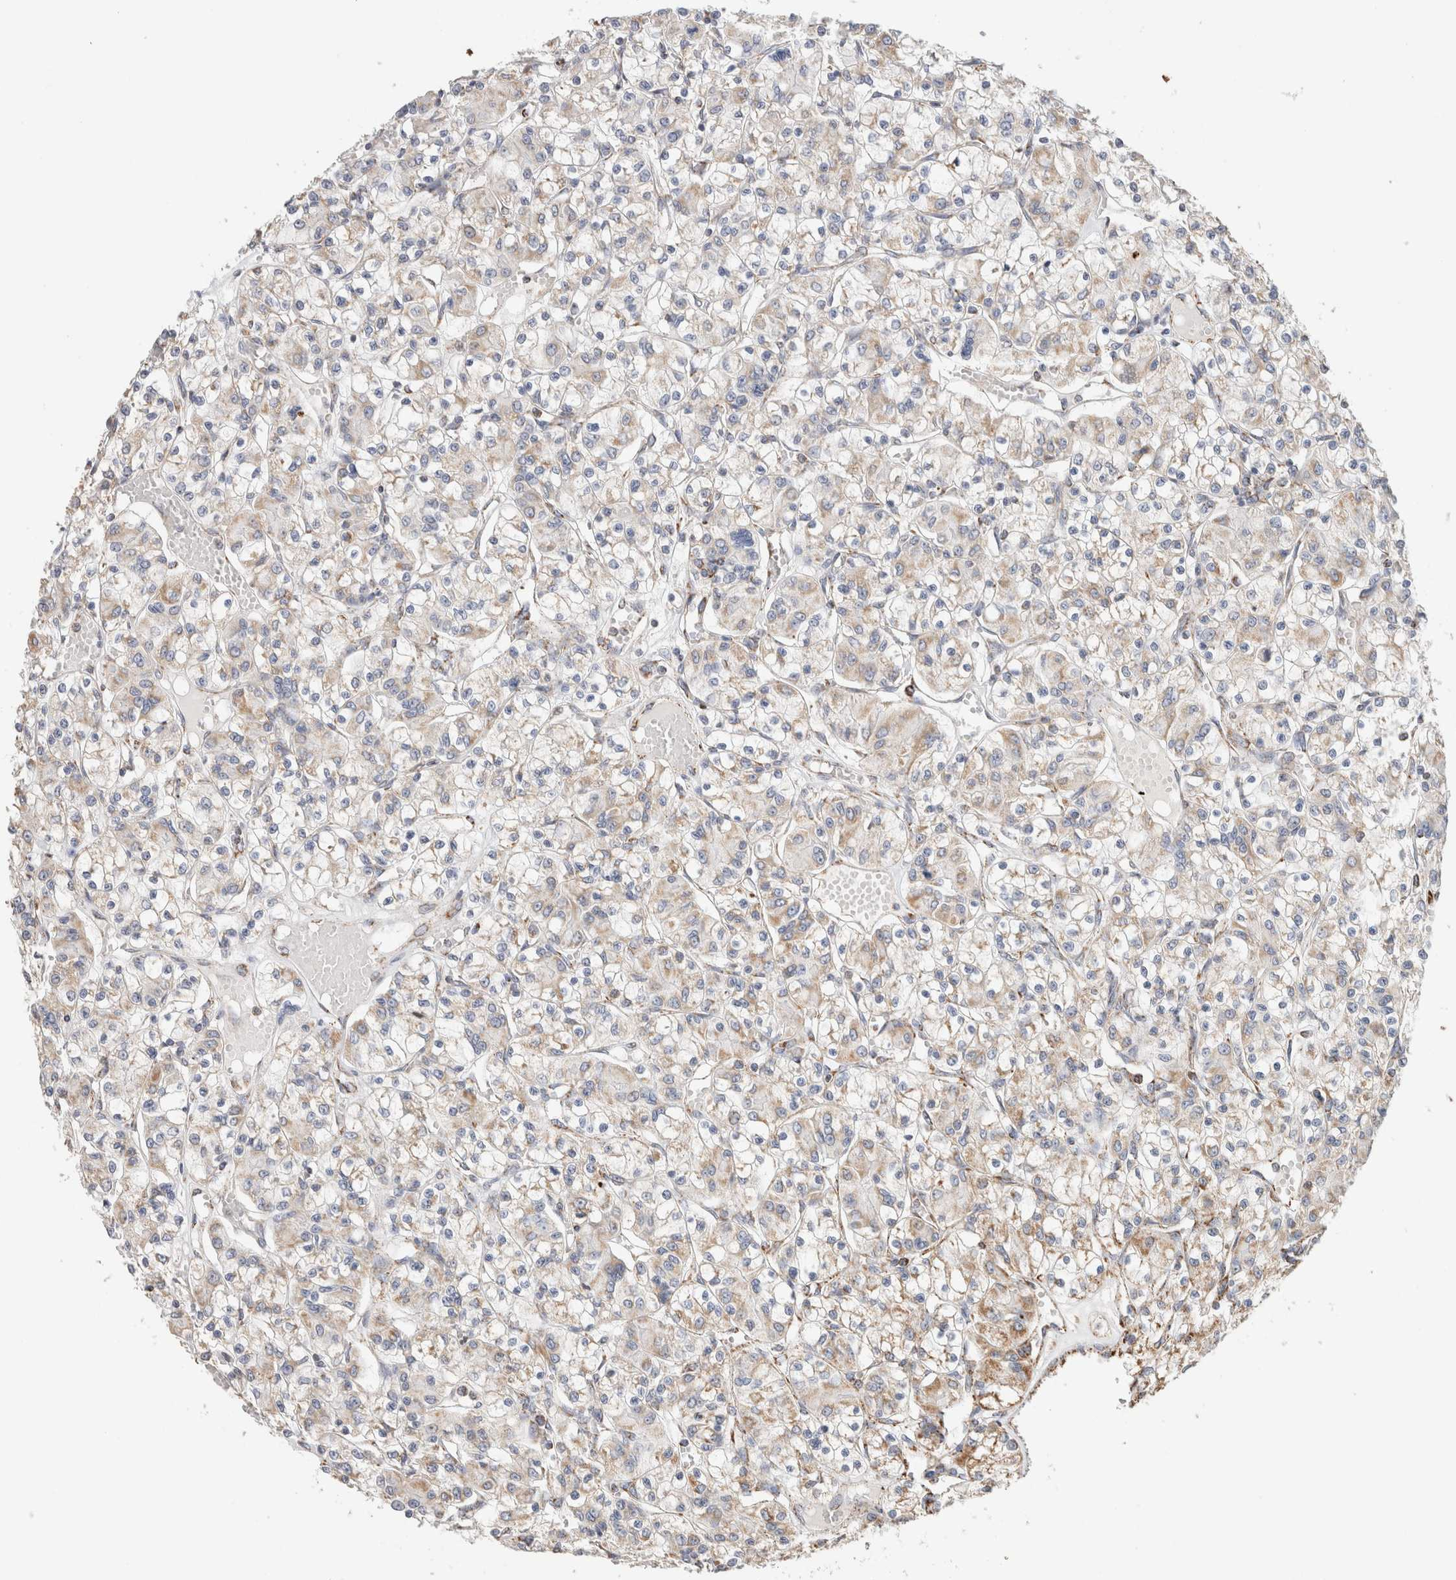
{"staining": {"intensity": "weak", "quantity": "<25%", "location": "cytoplasmic/membranous"}, "tissue": "renal cancer", "cell_type": "Tumor cells", "image_type": "cancer", "snomed": [{"axis": "morphology", "description": "Adenocarcinoma, NOS"}, {"axis": "topography", "description": "Kidney"}], "caption": "A high-resolution histopathology image shows immunohistochemistry (IHC) staining of renal adenocarcinoma, which shows no significant staining in tumor cells.", "gene": "C1QBP", "patient": {"sex": "female", "age": 59}}